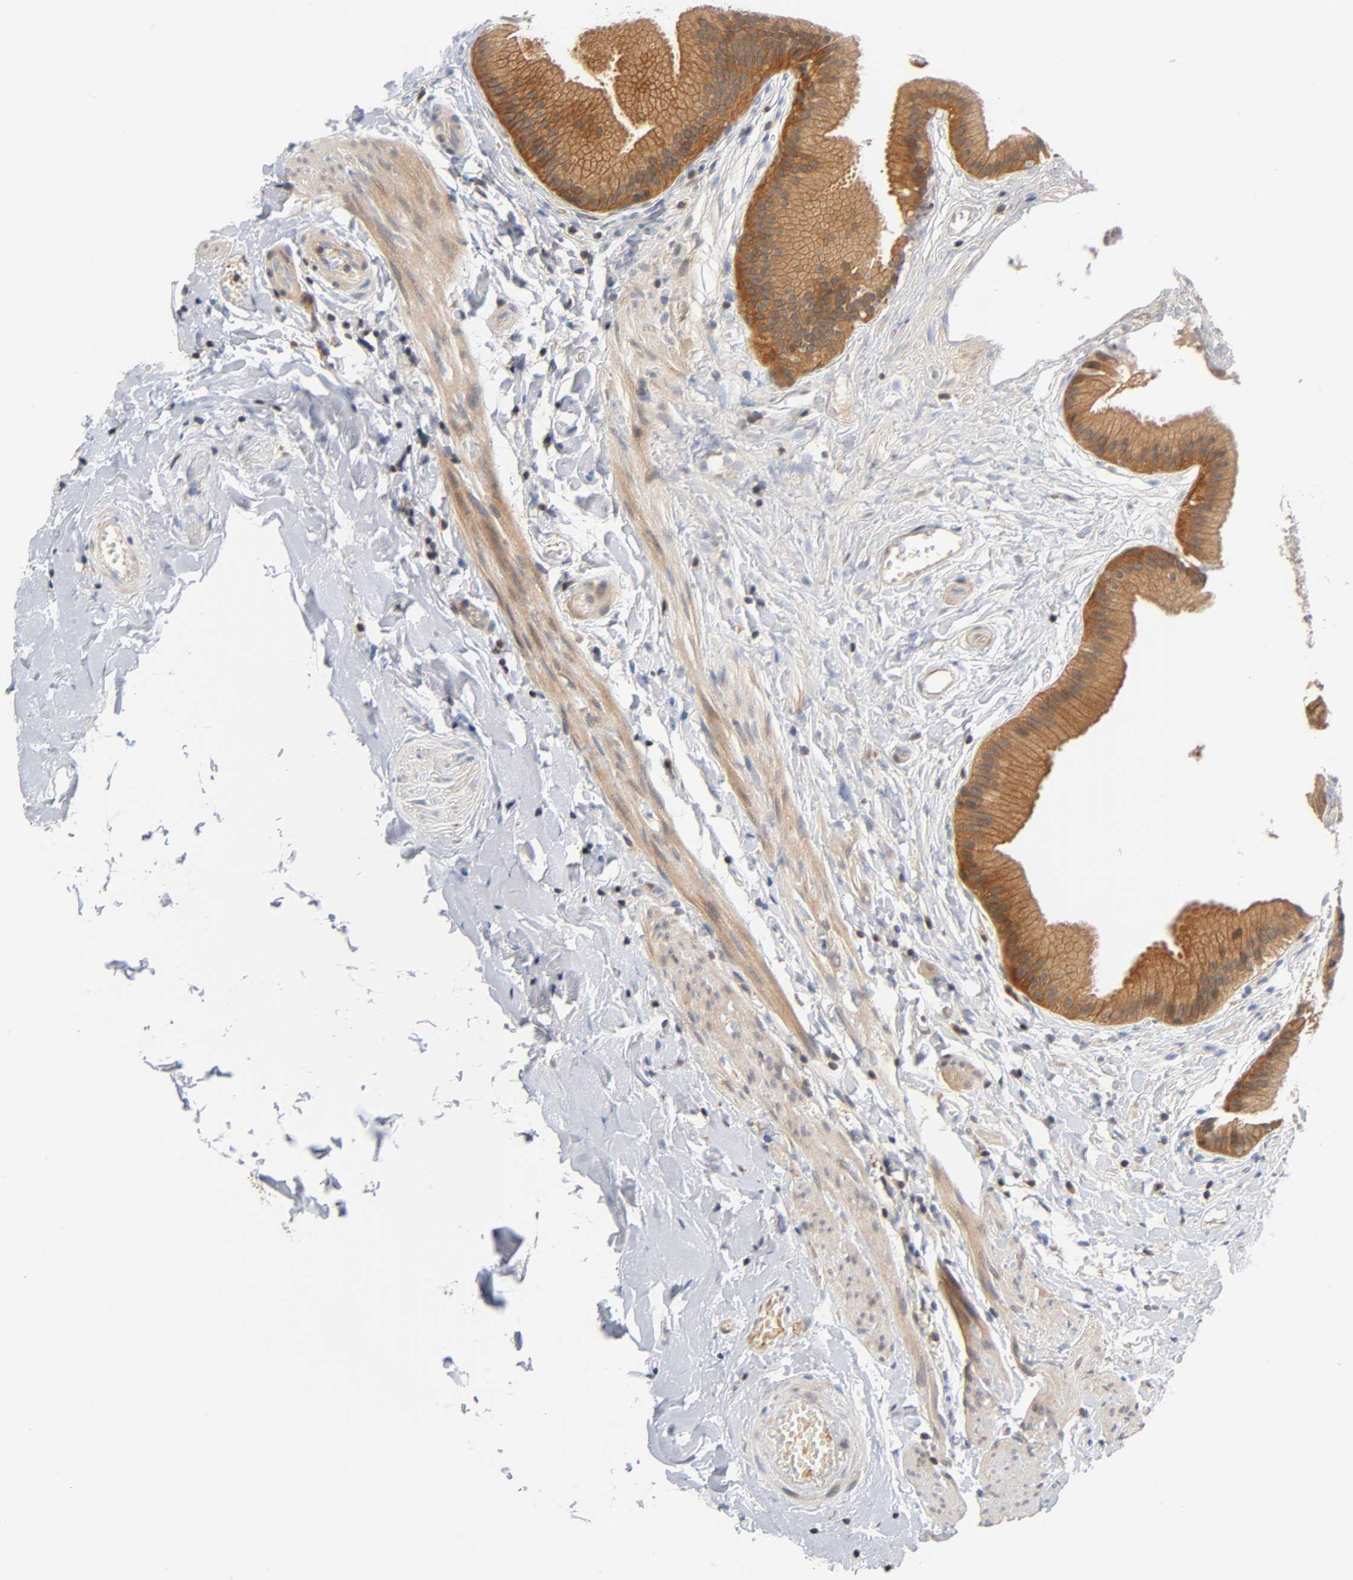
{"staining": {"intensity": "moderate", "quantity": ">75%", "location": "cytoplasmic/membranous"}, "tissue": "gallbladder", "cell_type": "Glandular cells", "image_type": "normal", "snomed": [{"axis": "morphology", "description": "Normal tissue, NOS"}, {"axis": "topography", "description": "Gallbladder"}], "caption": "Unremarkable gallbladder shows moderate cytoplasmic/membranous expression in approximately >75% of glandular cells, visualized by immunohistochemistry.", "gene": "PRKAB1", "patient": {"sex": "female", "age": 63}}